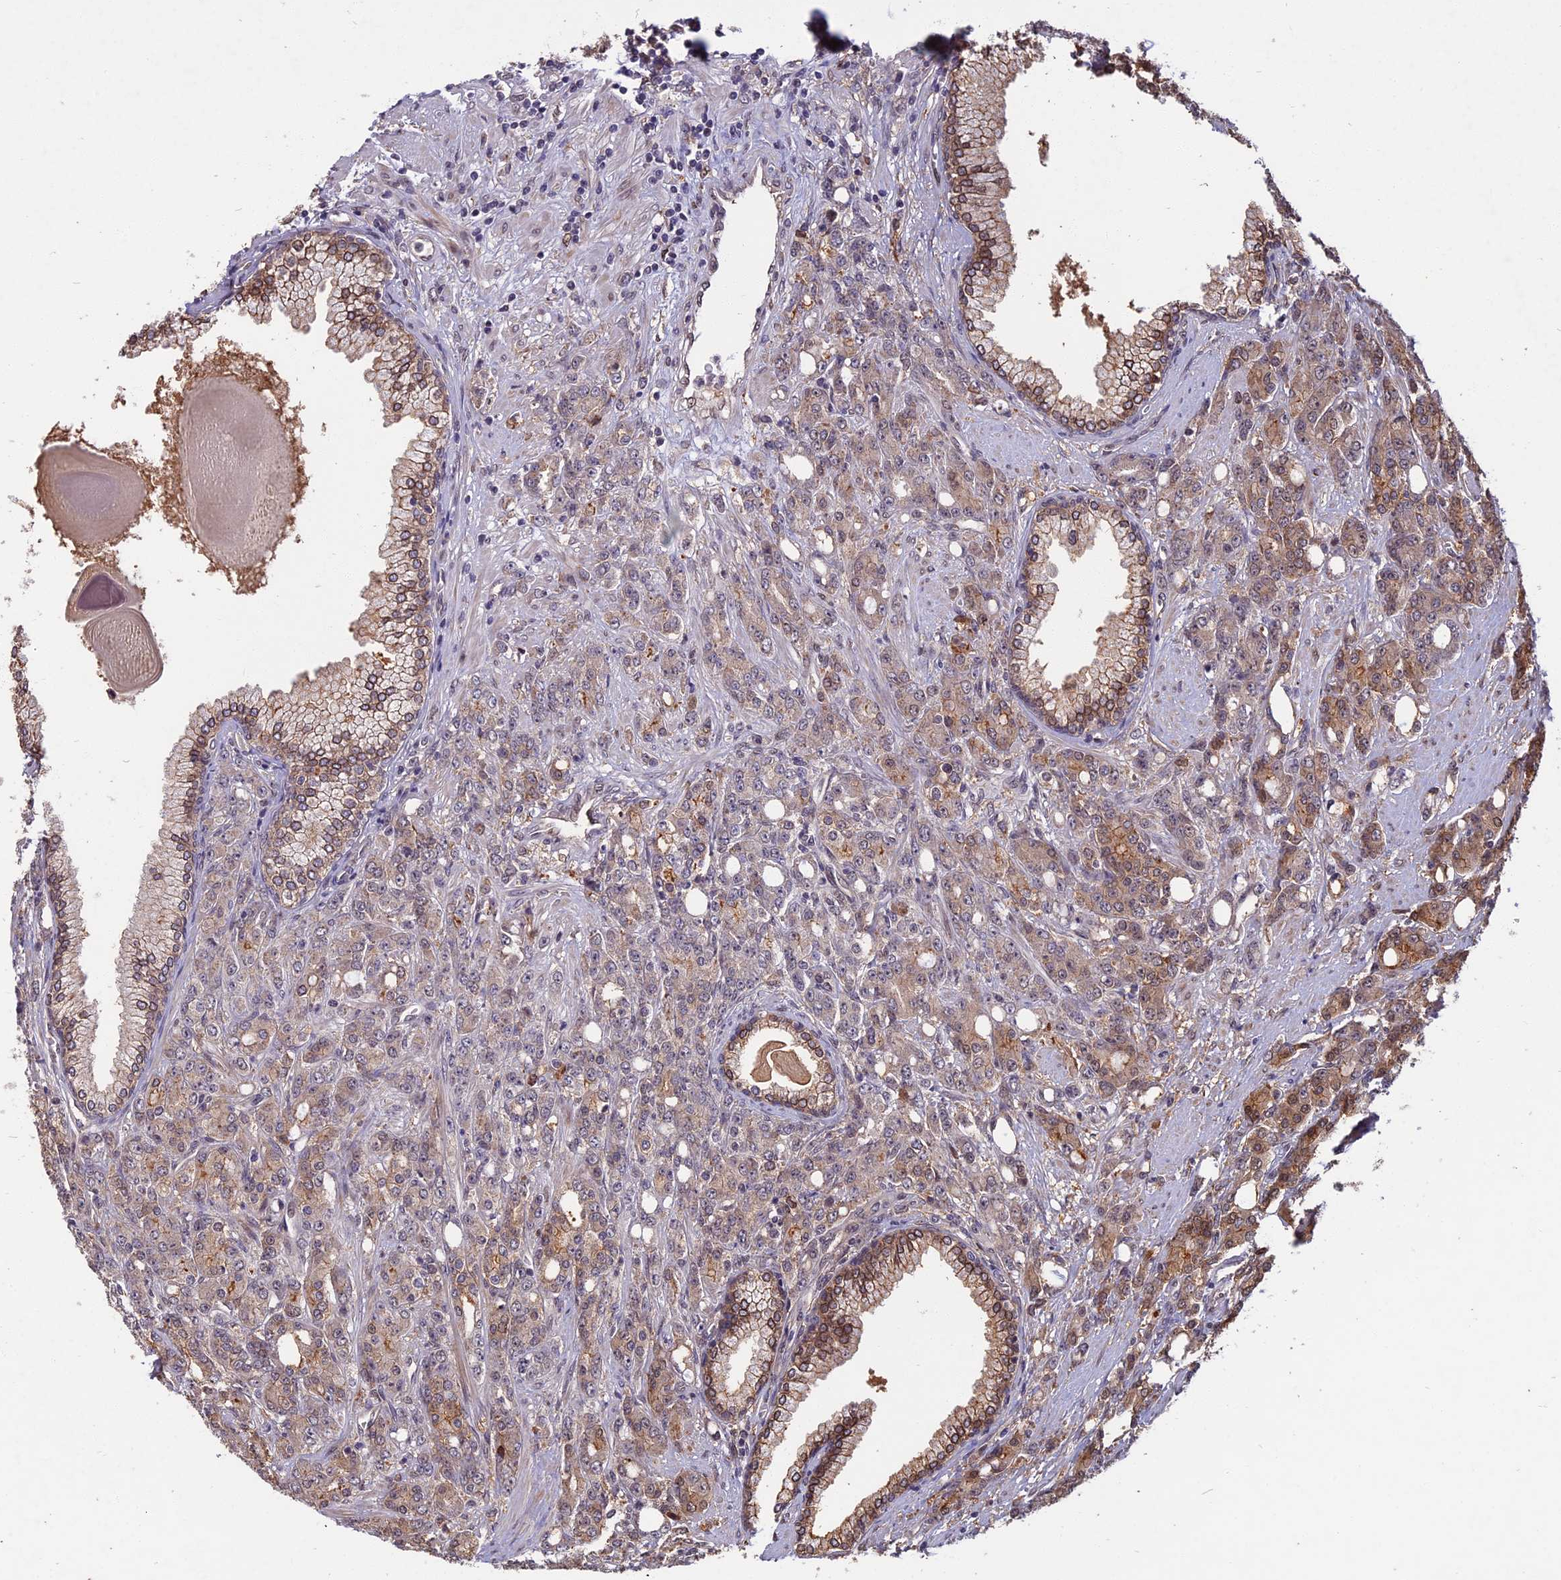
{"staining": {"intensity": "moderate", "quantity": "25%-75%", "location": "cytoplasmic/membranous"}, "tissue": "prostate cancer", "cell_type": "Tumor cells", "image_type": "cancer", "snomed": [{"axis": "morphology", "description": "Adenocarcinoma, High grade"}, {"axis": "topography", "description": "Prostate"}], "caption": "Moderate cytoplasmic/membranous protein positivity is present in approximately 25%-75% of tumor cells in prostate cancer (adenocarcinoma (high-grade)).", "gene": "SPG11", "patient": {"sex": "male", "age": 62}}